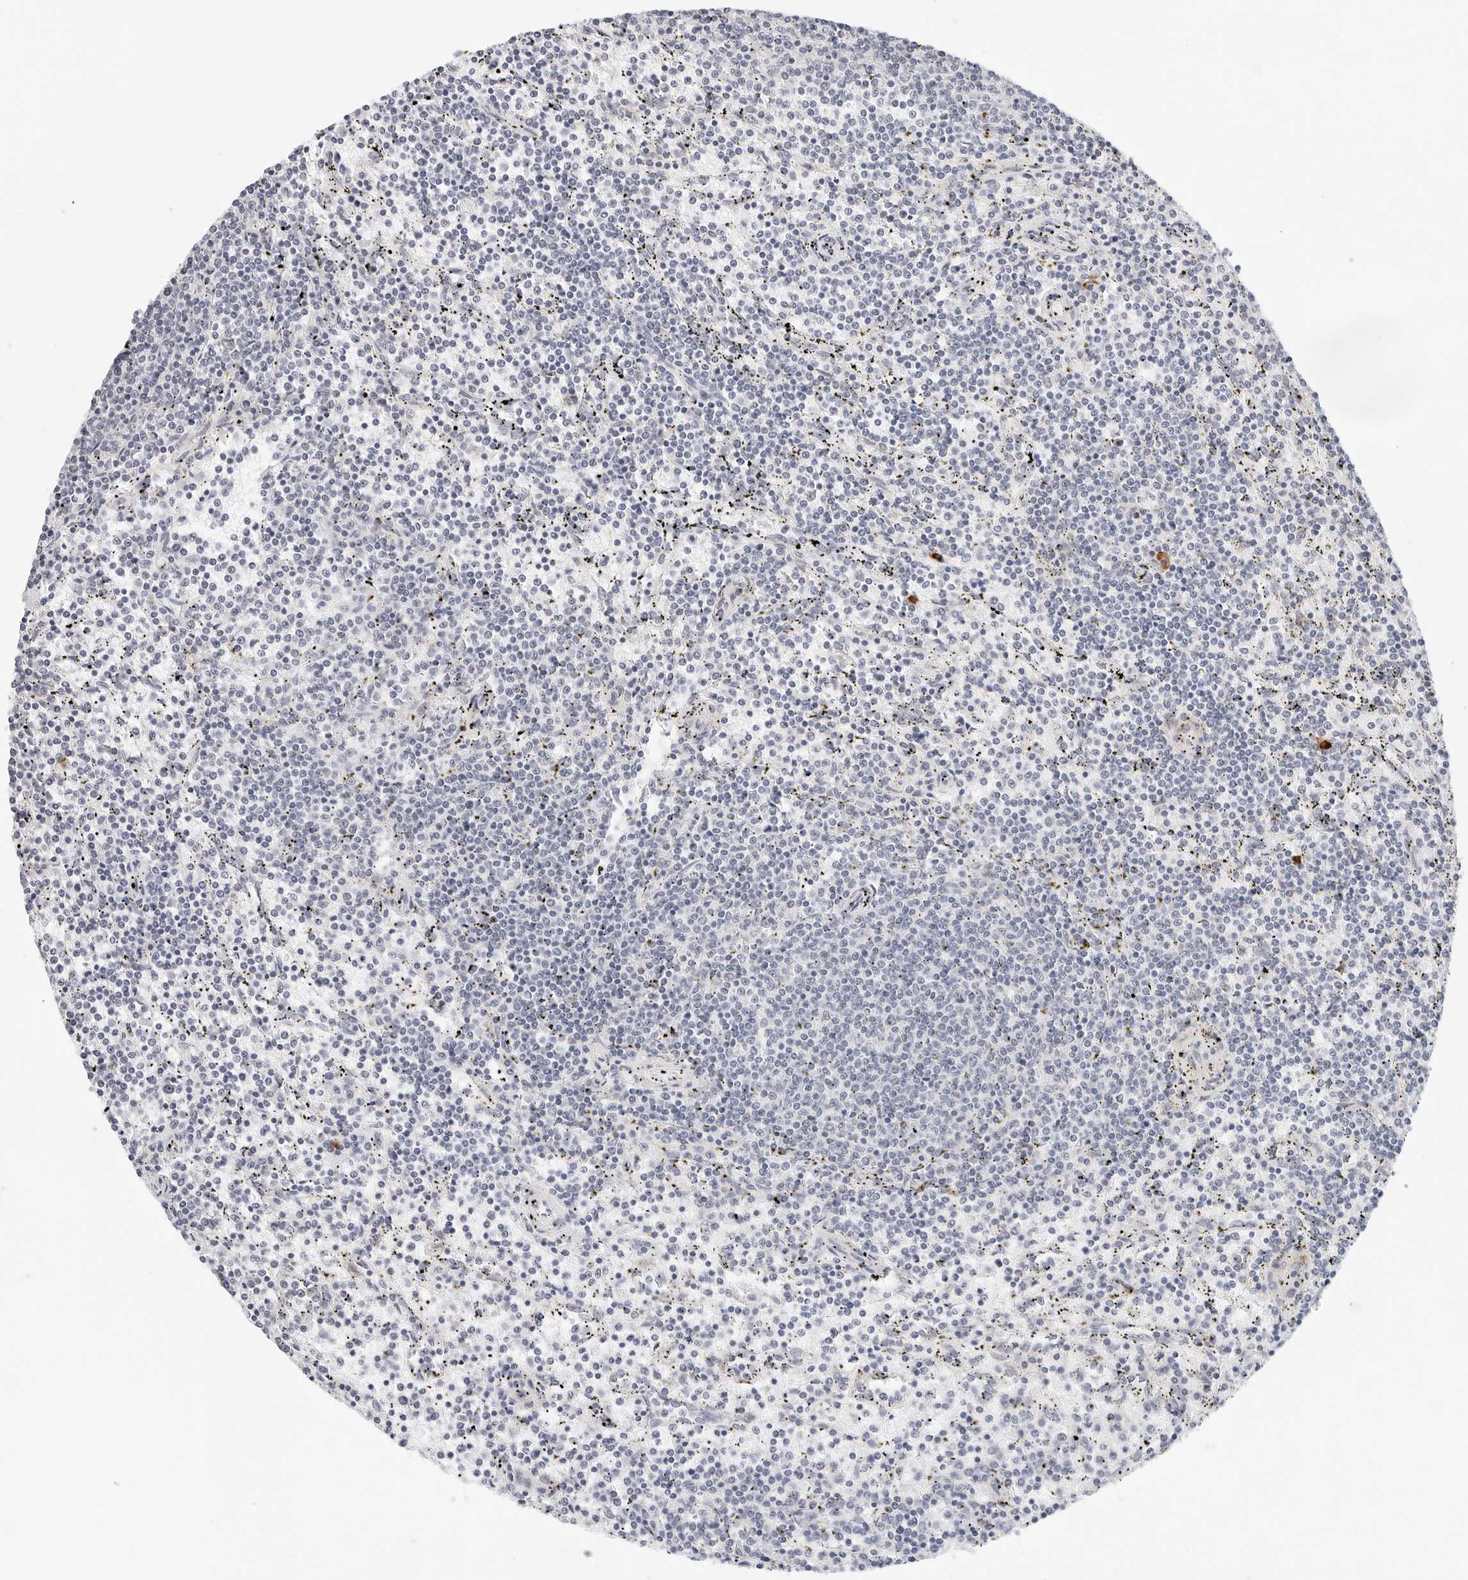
{"staining": {"intensity": "negative", "quantity": "none", "location": "none"}, "tissue": "lymphoma", "cell_type": "Tumor cells", "image_type": "cancer", "snomed": [{"axis": "morphology", "description": "Malignant lymphoma, non-Hodgkin's type, Low grade"}, {"axis": "topography", "description": "Spleen"}], "caption": "The micrograph exhibits no staining of tumor cells in low-grade malignant lymphoma, non-Hodgkin's type. (Stains: DAB immunohistochemistry with hematoxylin counter stain, Microscopy: brightfield microscopy at high magnification).", "gene": "PARP10", "patient": {"sex": "female", "age": 50}}